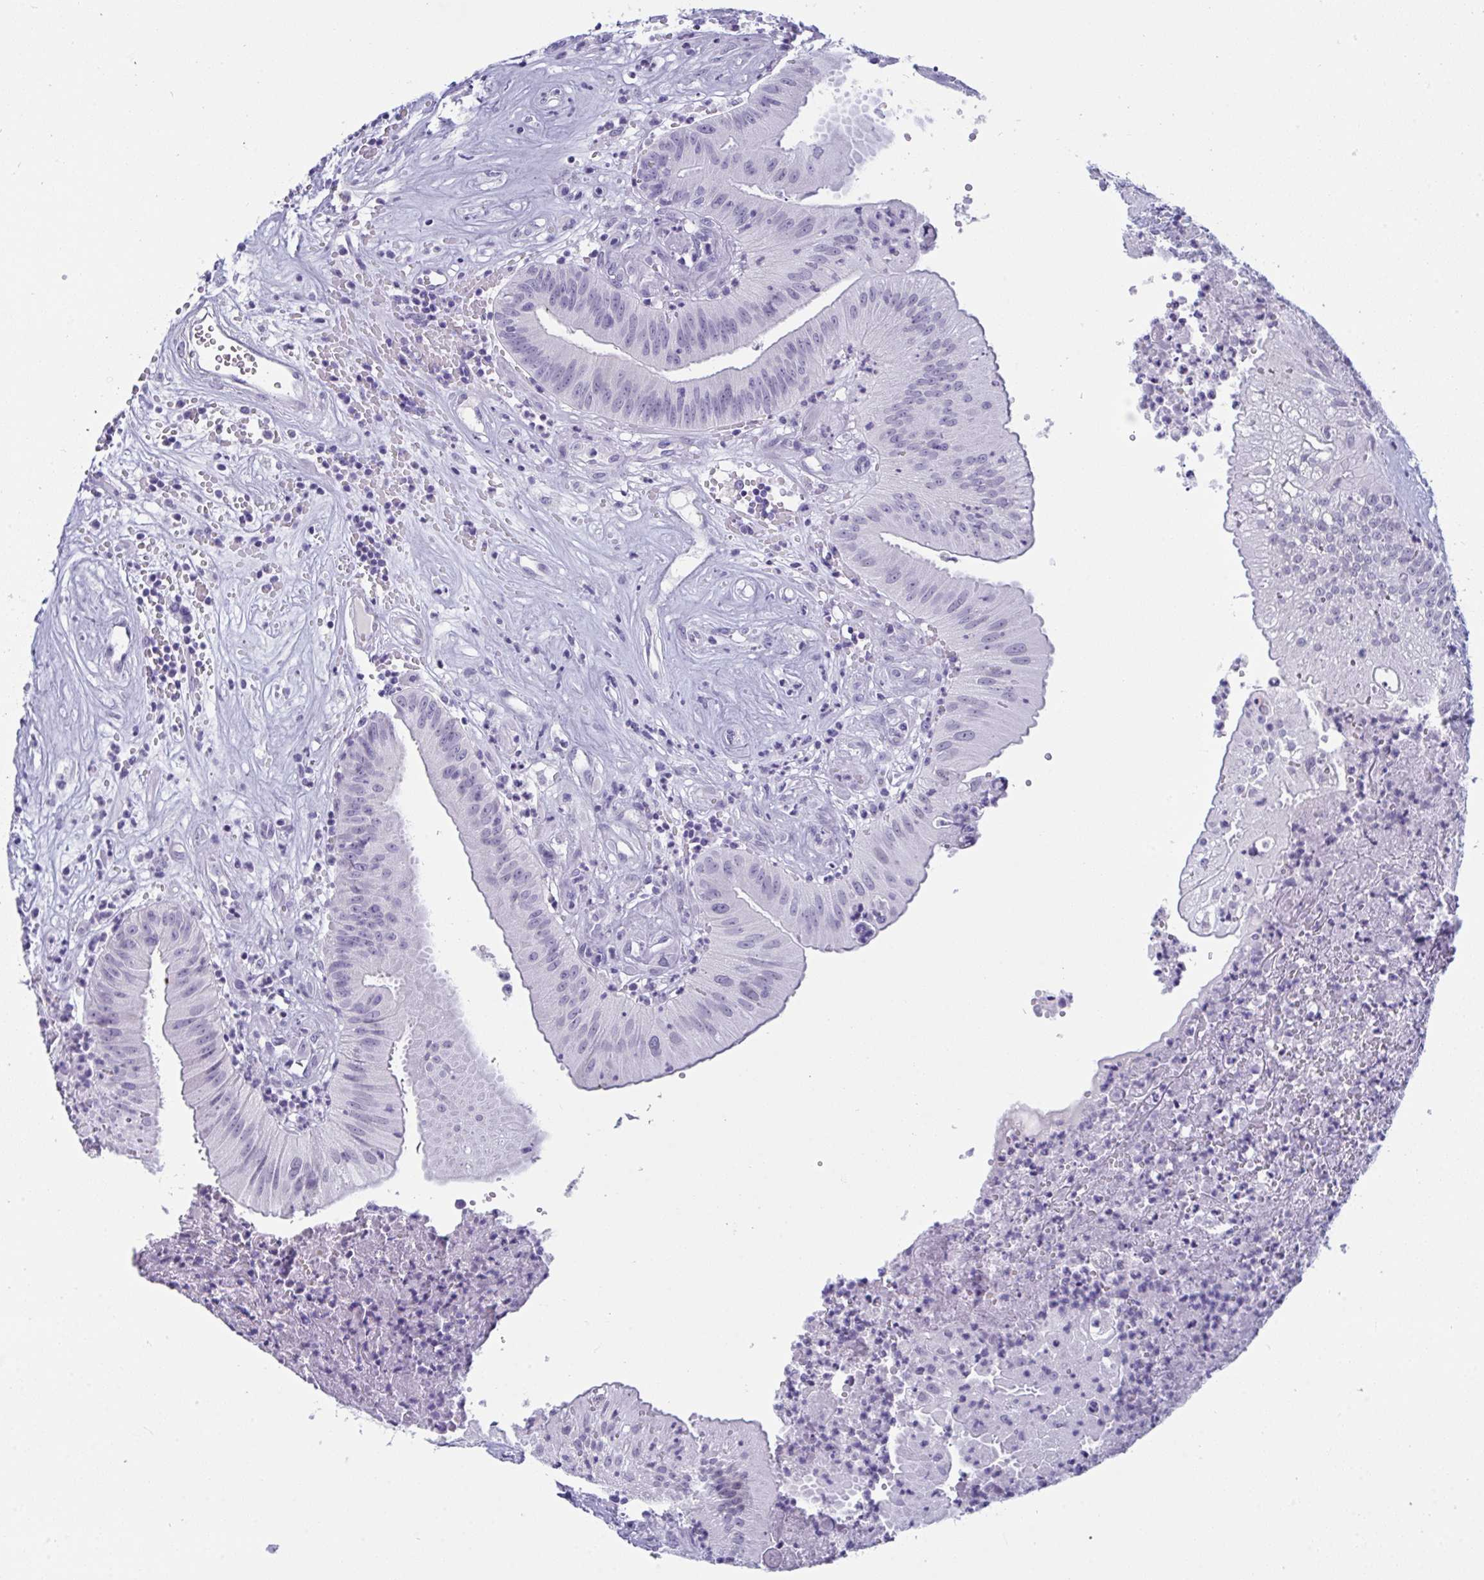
{"staining": {"intensity": "negative", "quantity": "none", "location": "none"}, "tissue": "head and neck cancer", "cell_type": "Tumor cells", "image_type": "cancer", "snomed": [{"axis": "morphology", "description": "Adenocarcinoma, NOS"}, {"axis": "topography", "description": "Head-Neck"}], "caption": "Head and neck cancer was stained to show a protein in brown. There is no significant positivity in tumor cells.", "gene": "PRDM9", "patient": {"sex": "male", "age": 44}}